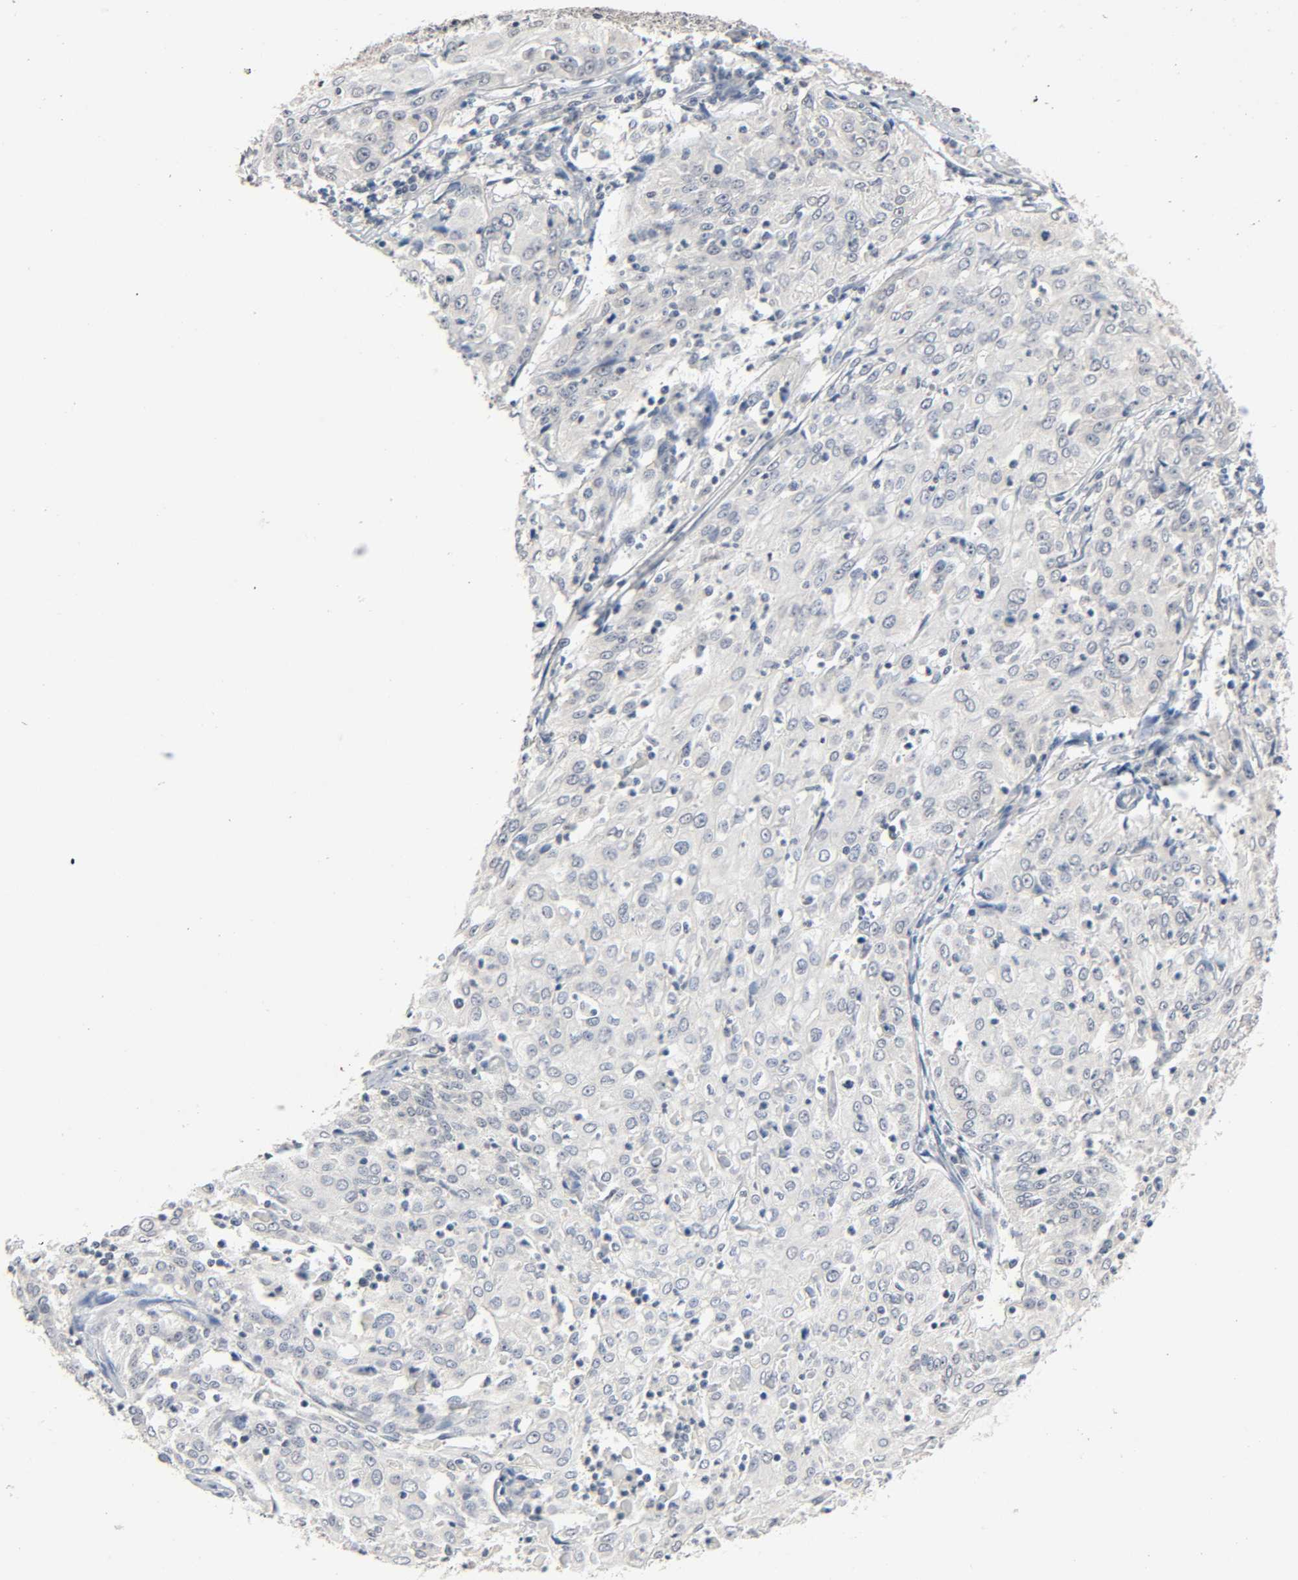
{"staining": {"intensity": "negative", "quantity": "none", "location": "none"}, "tissue": "cervical cancer", "cell_type": "Tumor cells", "image_type": "cancer", "snomed": [{"axis": "morphology", "description": "Squamous cell carcinoma, NOS"}, {"axis": "topography", "description": "Cervix"}], "caption": "Image shows no protein expression in tumor cells of cervical cancer tissue.", "gene": "MAPKAPK5", "patient": {"sex": "female", "age": 39}}